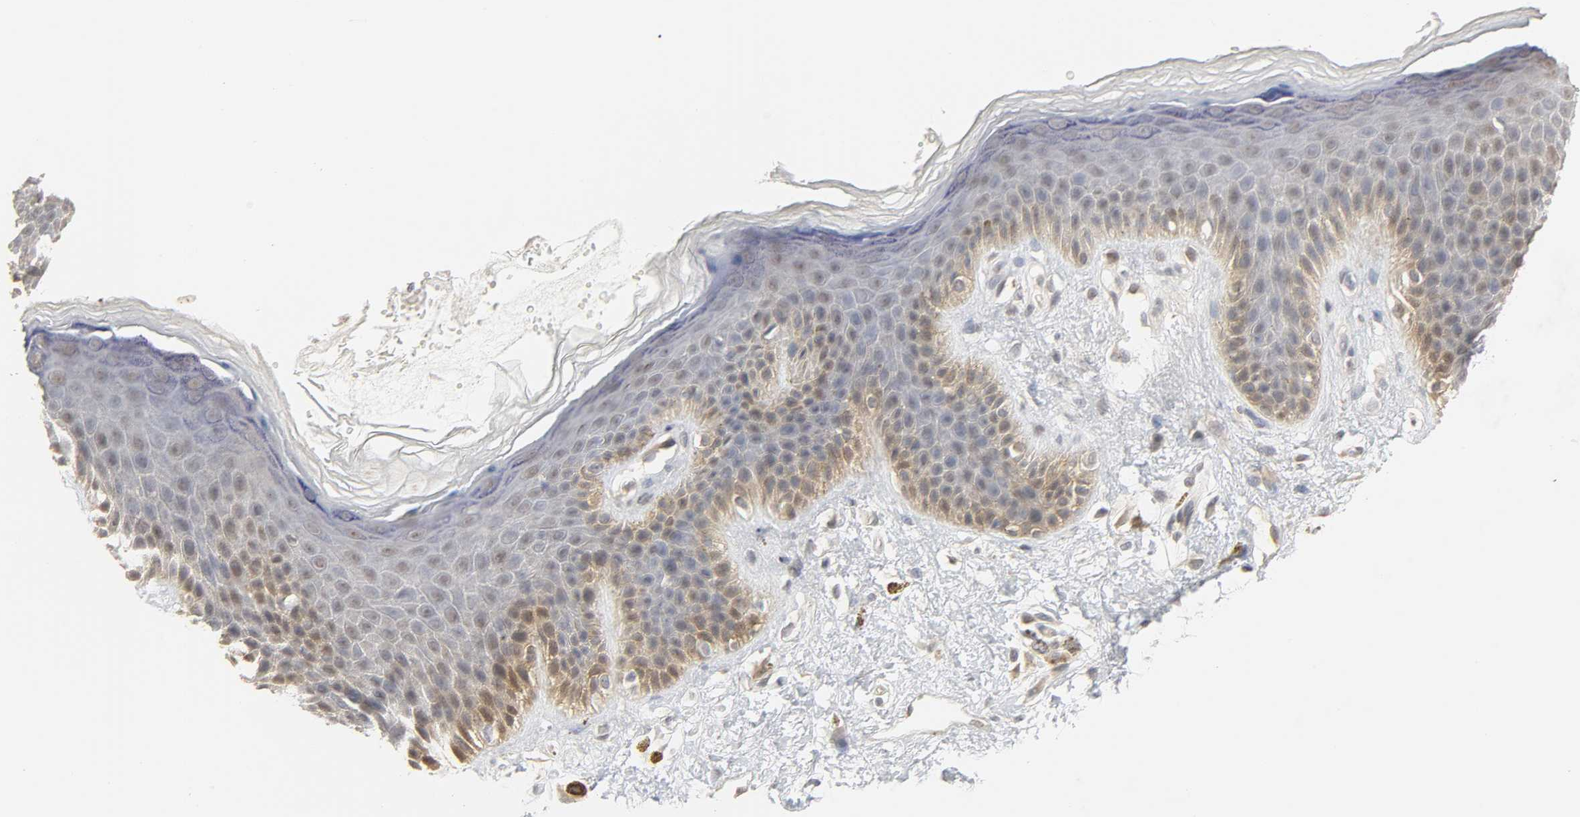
{"staining": {"intensity": "moderate", "quantity": "<25%", "location": "cytoplasmic/membranous"}, "tissue": "skin", "cell_type": "Epidermal cells", "image_type": "normal", "snomed": [{"axis": "morphology", "description": "Normal tissue, NOS"}, {"axis": "topography", "description": "Anal"}], "caption": "Immunohistochemical staining of normal skin exhibits <25% levels of moderate cytoplasmic/membranous protein staining in about <25% of epidermal cells.", "gene": "MIF", "patient": {"sex": "female", "age": 46}}